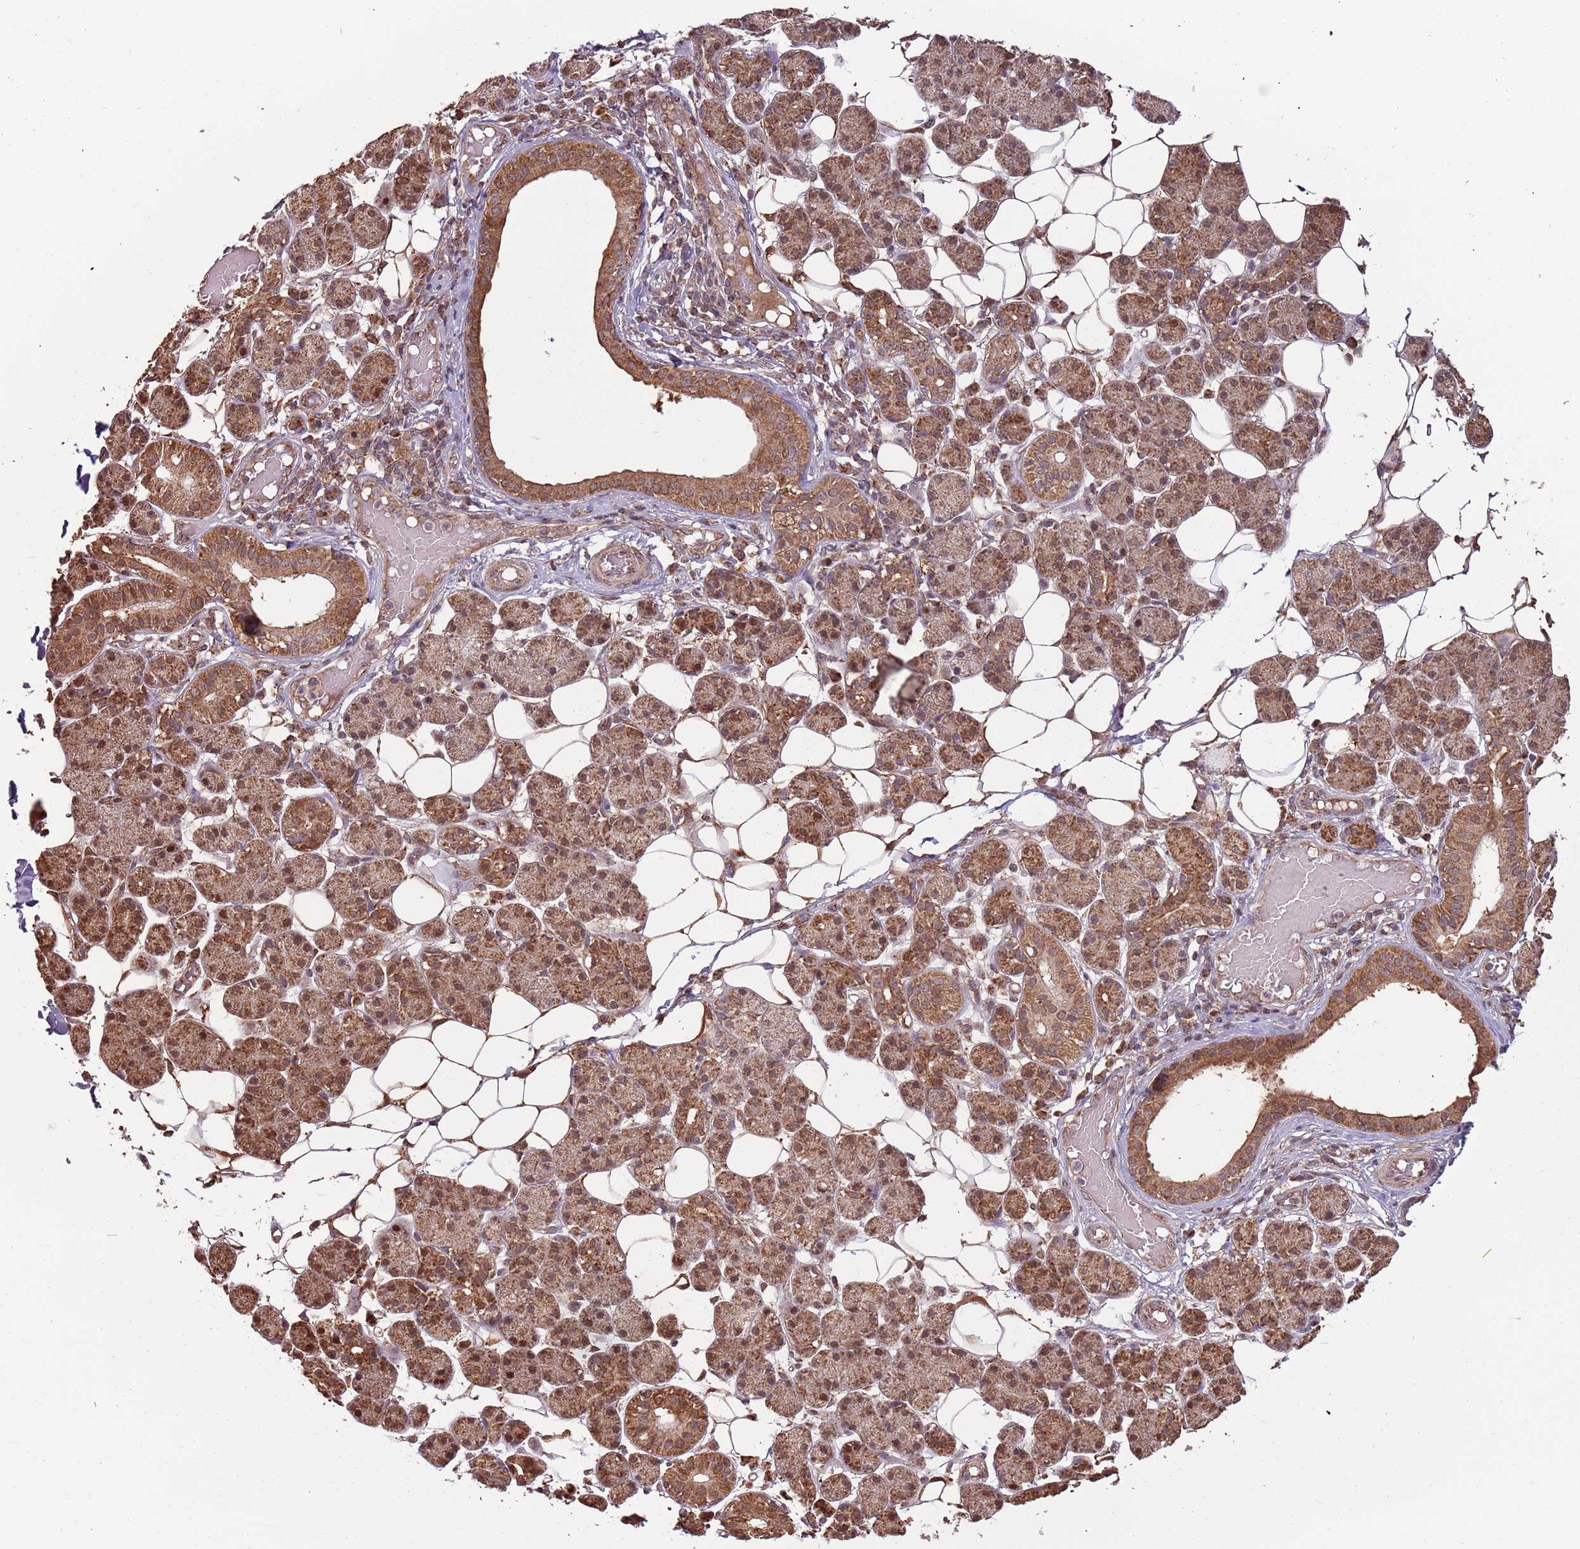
{"staining": {"intensity": "strong", "quantity": ">75%", "location": "cytoplasmic/membranous,nuclear"}, "tissue": "salivary gland", "cell_type": "Glandular cells", "image_type": "normal", "snomed": [{"axis": "morphology", "description": "Normal tissue, NOS"}, {"axis": "topography", "description": "Salivary gland"}], "caption": "An immunohistochemistry photomicrograph of normal tissue is shown. Protein staining in brown highlights strong cytoplasmic/membranous,nuclear positivity in salivary gland within glandular cells.", "gene": "IL17RD", "patient": {"sex": "female", "age": 33}}